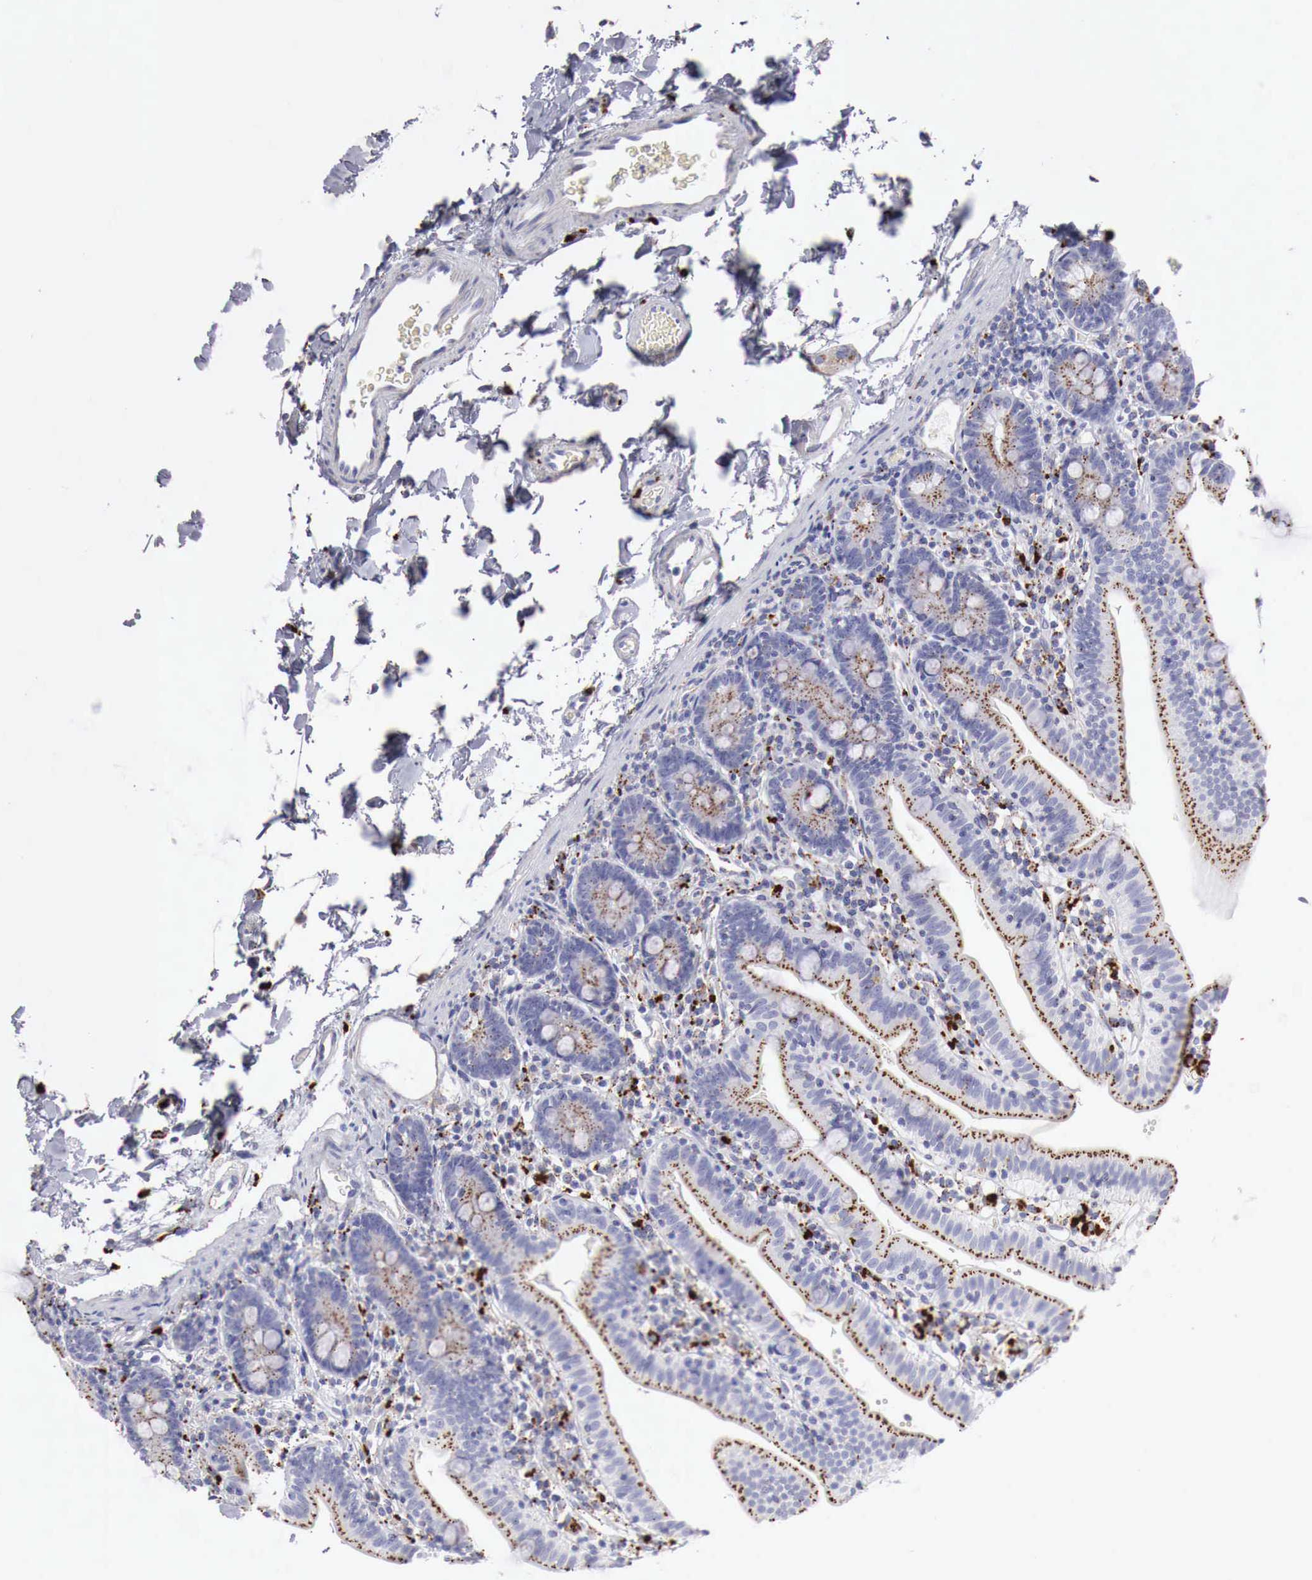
{"staining": {"intensity": "strong", "quantity": "25%-75%", "location": "cytoplasmic/membranous"}, "tissue": "duodenum", "cell_type": "Glandular cells", "image_type": "normal", "snomed": [{"axis": "morphology", "description": "Normal tissue, NOS"}, {"axis": "topography", "description": "Duodenum"}], "caption": "A photomicrograph showing strong cytoplasmic/membranous staining in about 25%-75% of glandular cells in unremarkable duodenum, as visualized by brown immunohistochemical staining.", "gene": "GLA", "patient": {"sex": "male", "age": 70}}